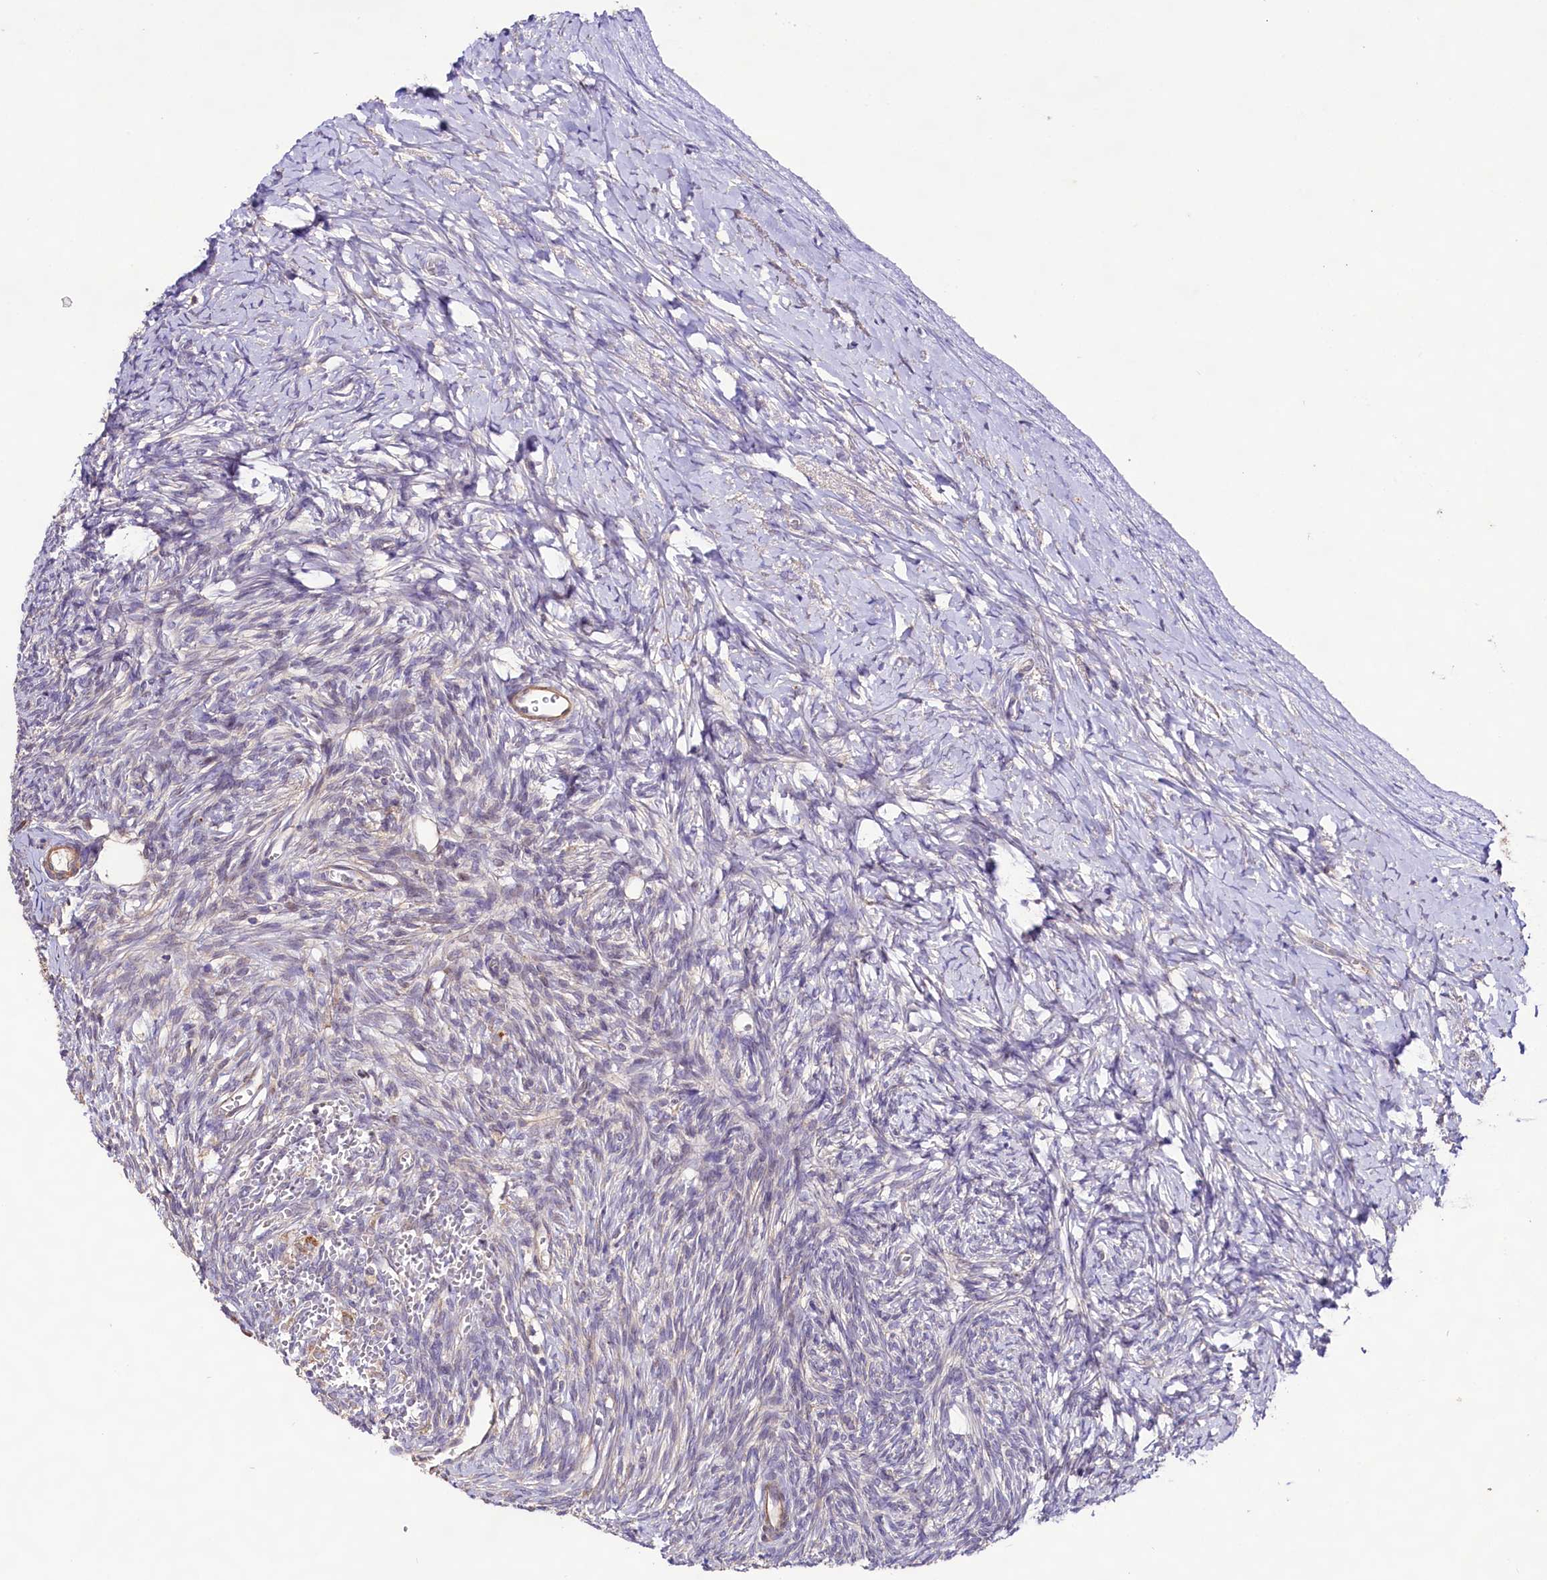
{"staining": {"intensity": "negative", "quantity": "none", "location": "none"}, "tissue": "ovary", "cell_type": "Ovarian stroma cells", "image_type": "normal", "snomed": [{"axis": "morphology", "description": "Normal tissue, NOS"}, {"axis": "morphology", "description": "Developmental malformation"}, {"axis": "topography", "description": "Ovary"}], "caption": "This is an IHC photomicrograph of benign ovary. There is no expression in ovarian stroma cells.", "gene": "VPS11", "patient": {"sex": "female", "age": 39}}